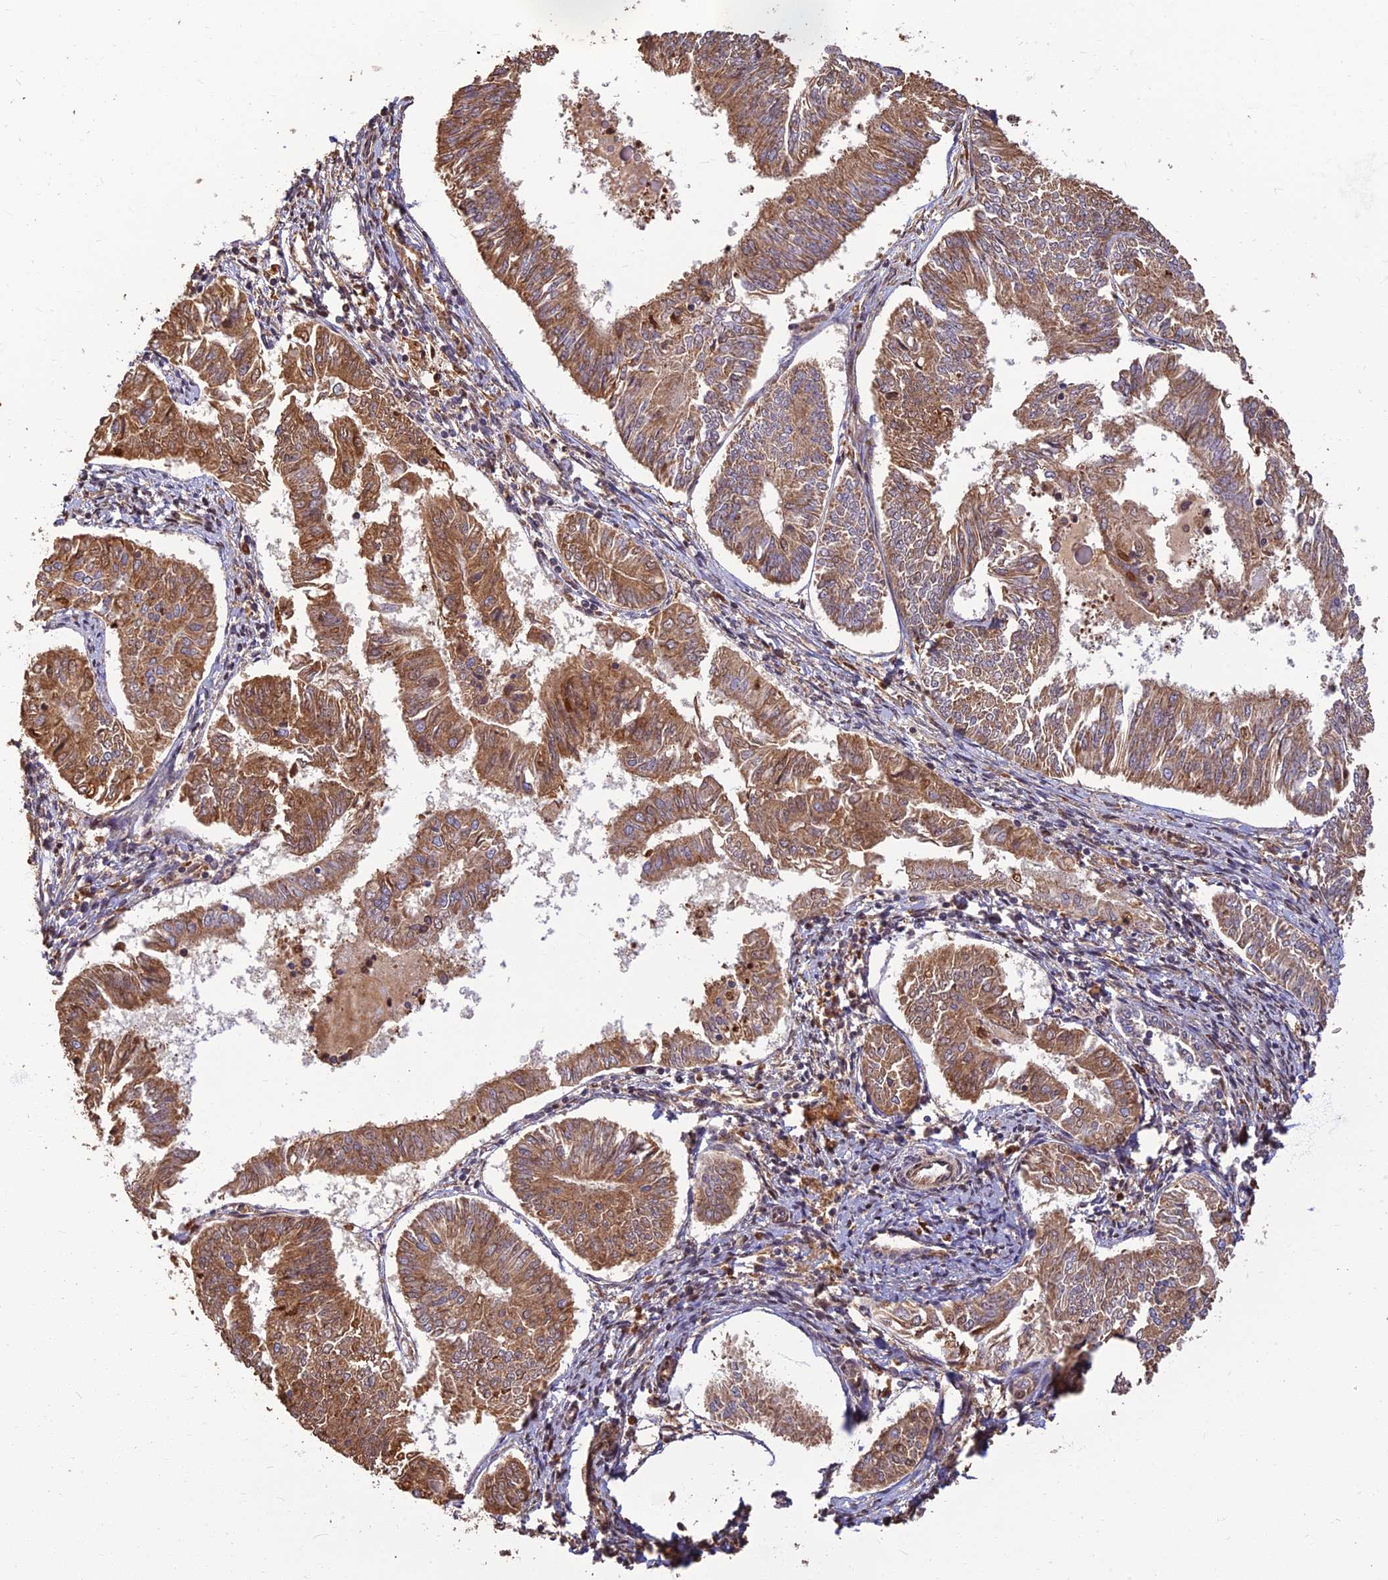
{"staining": {"intensity": "moderate", "quantity": ">75%", "location": "cytoplasmic/membranous"}, "tissue": "endometrial cancer", "cell_type": "Tumor cells", "image_type": "cancer", "snomed": [{"axis": "morphology", "description": "Adenocarcinoma, NOS"}, {"axis": "topography", "description": "Endometrium"}], "caption": "Endometrial adenocarcinoma stained for a protein exhibits moderate cytoplasmic/membranous positivity in tumor cells. The protein of interest is shown in brown color, while the nuclei are stained blue.", "gene": "CORO1C", "patient": {"sex": "female", "age": 58}}